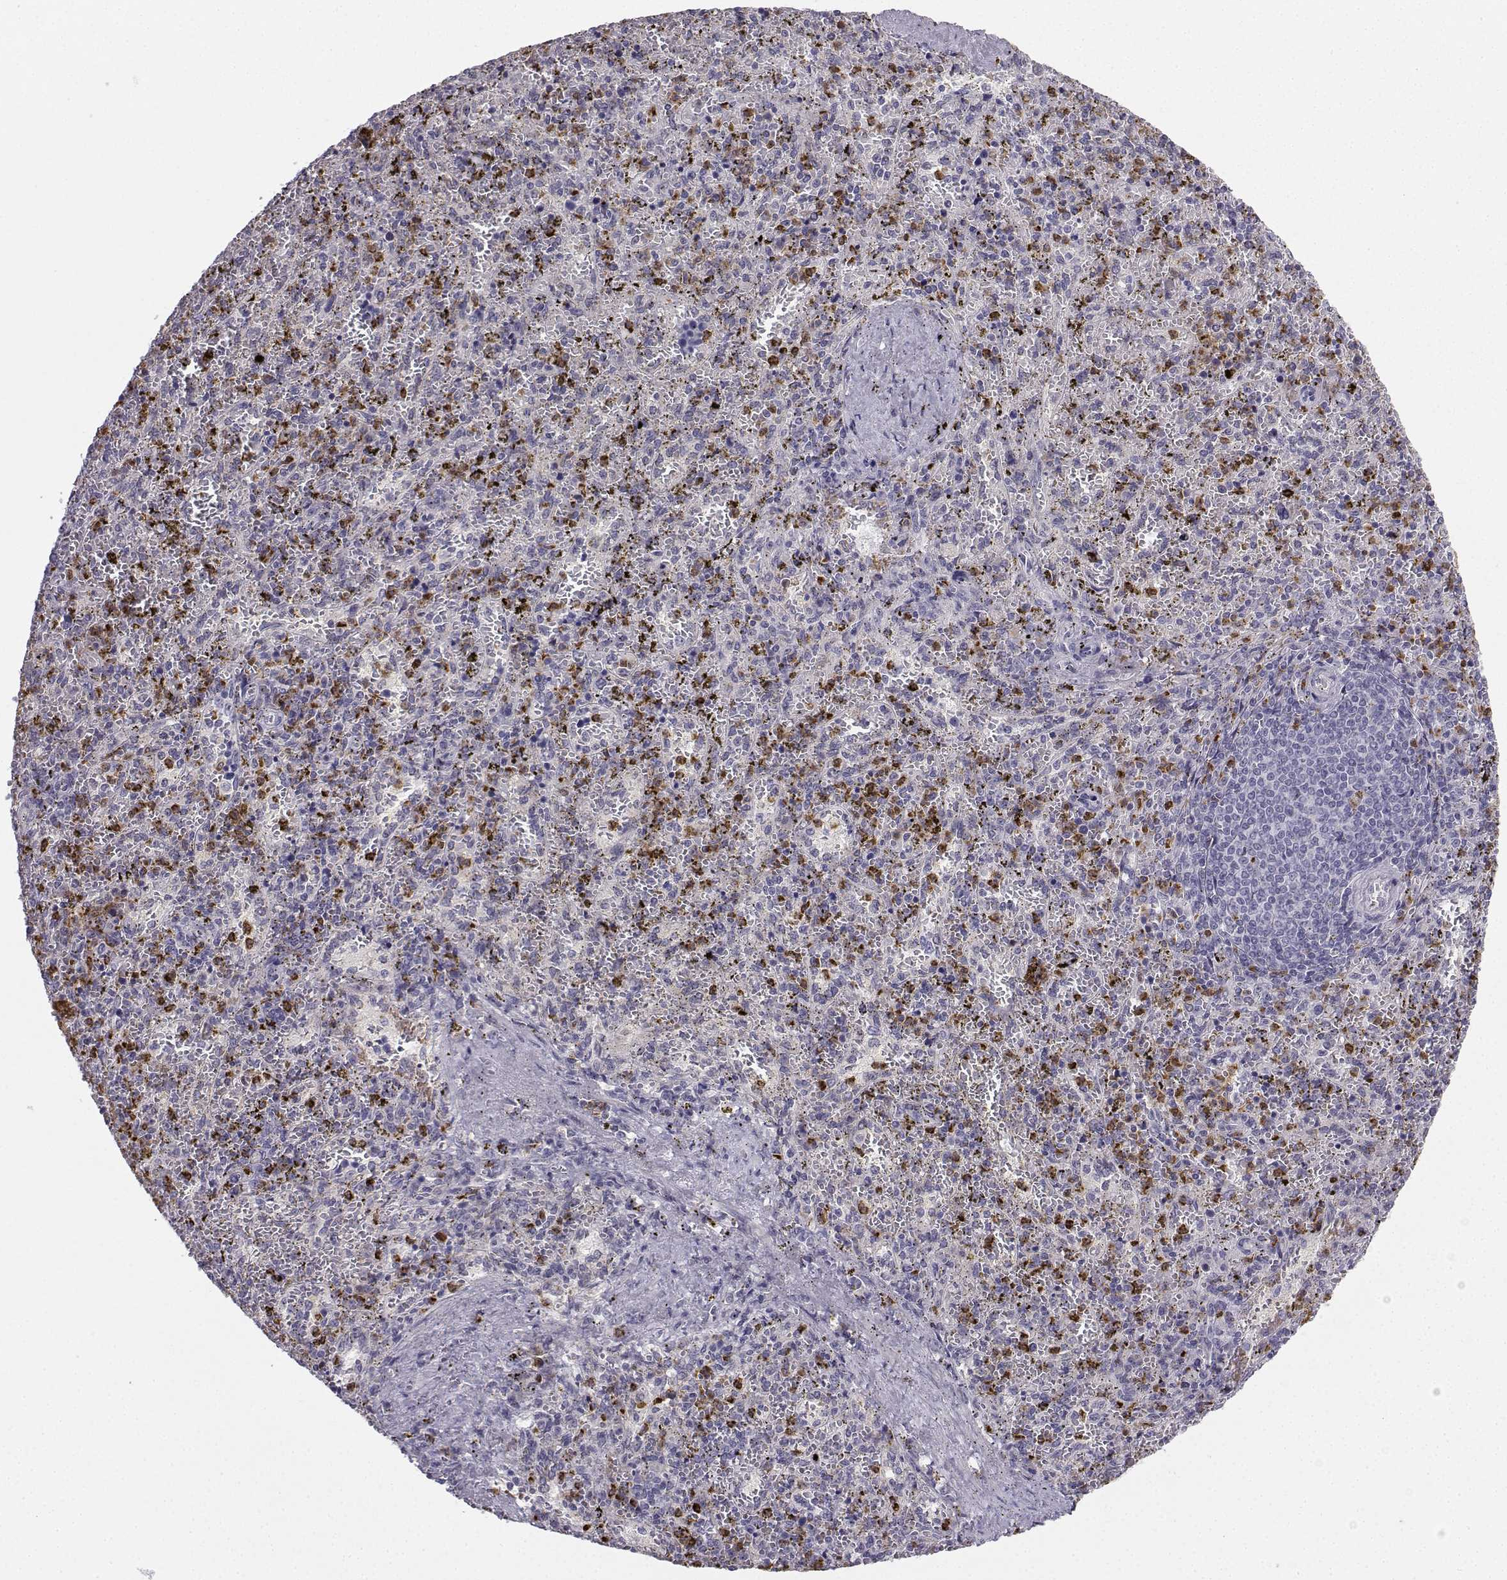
{"staining": {"intensity": "strong", "quantity": "<25%", "location": "cytoplasmic/membranous"}, "tissue": "spleen", "cell_type": "Cells in red pulp", "image_type": "normal", "snomed": [{"axis": "morphology", "description": "Normal tissue, NOS"}, {"axis": "topography", "description": "Spleen"}], "caption": "High-magnification brightfield microscopy of unremarkable spleen stained with DAB (3,3'-diaminobenzidine) (brown) and counterstained with hematoxylin (blue). cells in red pulp exhibit strong cytoplasmic/membranous staining is identified in about<25% of cells.", "gene": "CALY", "patient": {"sex": "female", "age": 50}}